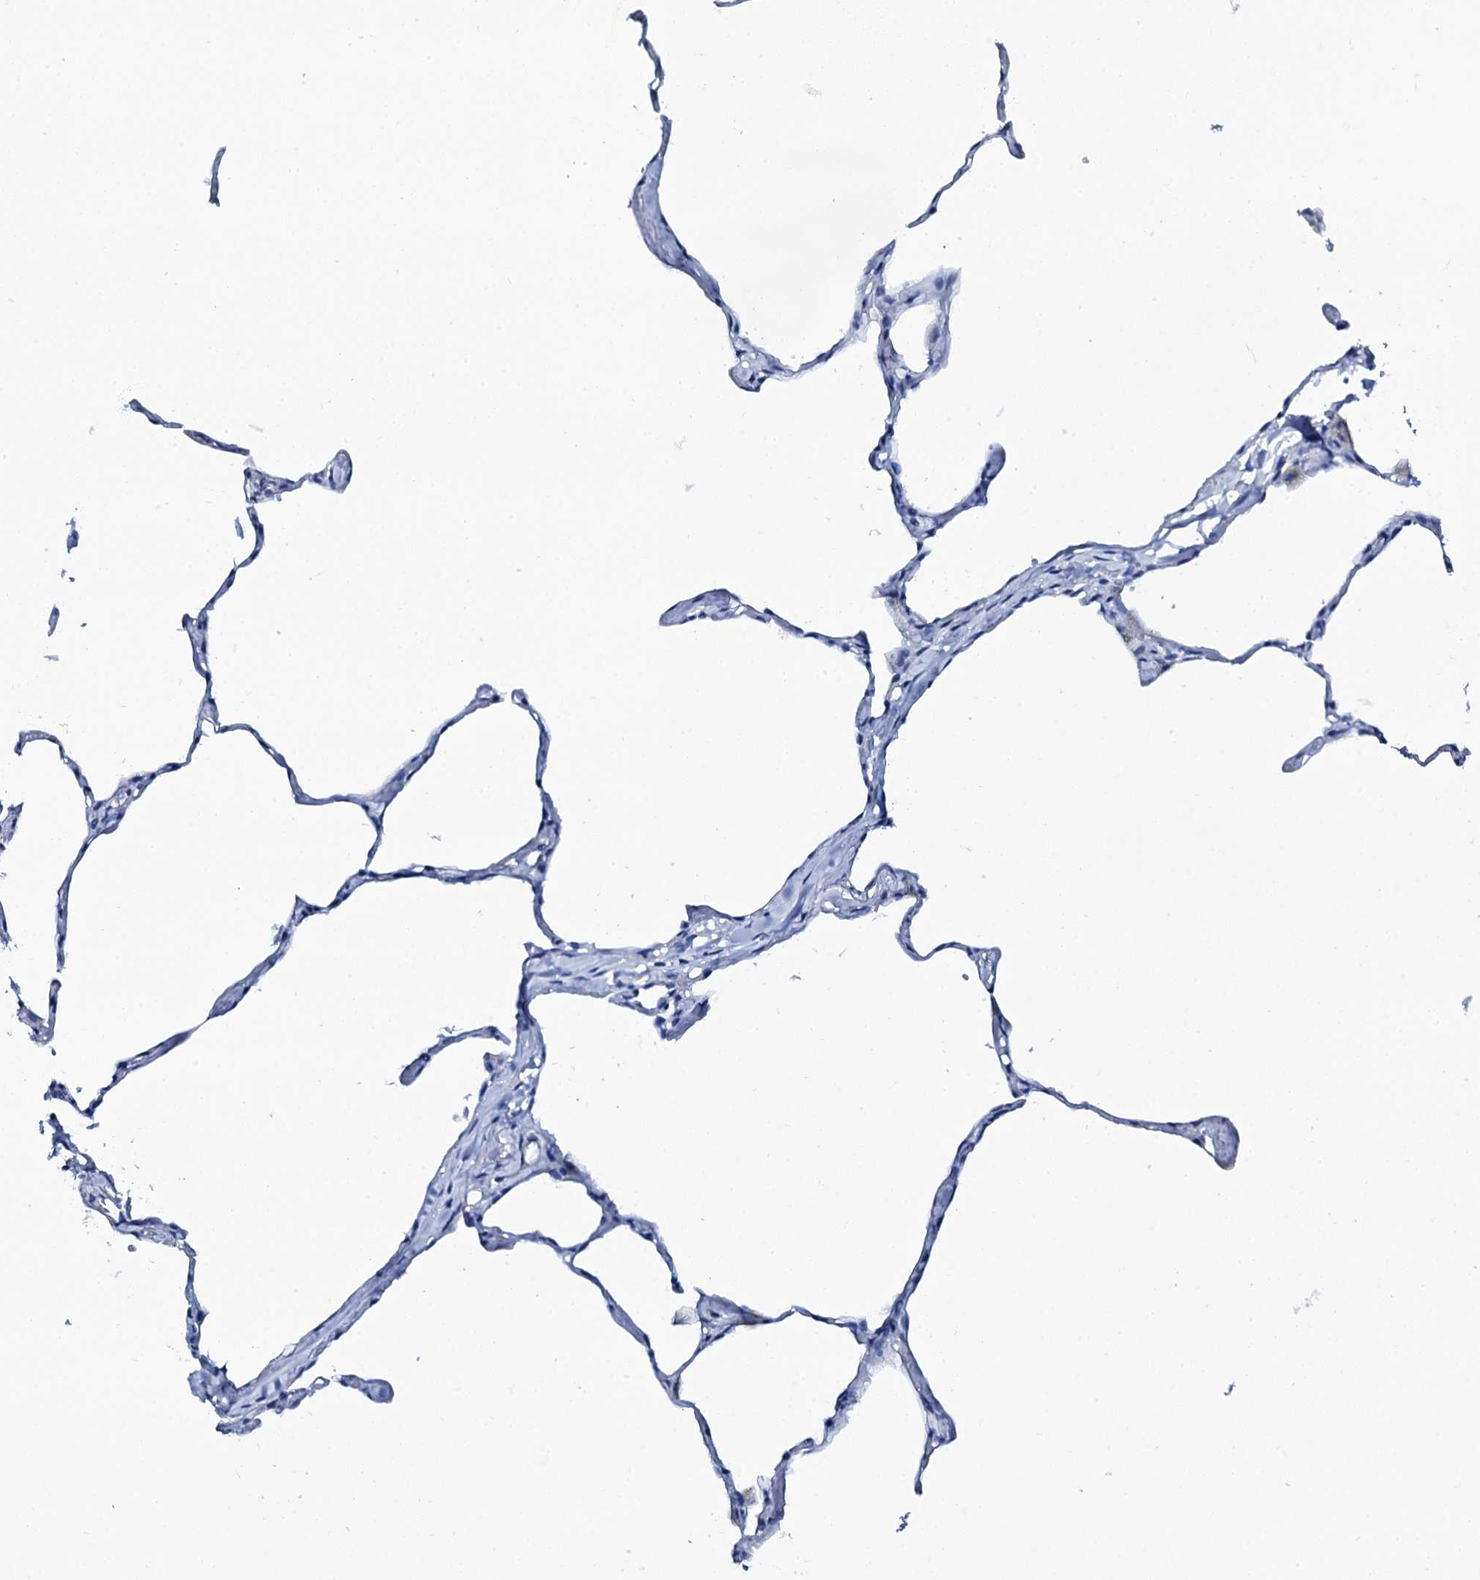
{"staining": {"intensity": "negative", "quantity": "none", "location": "none"}, "tissue": "lung", "cell_type": "Alveolar cells", "image_type": "normal", "snomed": [{"axis": "morphology", "description": "Normal tissue, NOS"}, {"axis": "topography", "description": "Lung"}], "caption": "Unremarkable lung was stained to show a protein in brown. There is no significant staining in alveolar cells. (DAB (3,3'-diaminobenzidine) IHC with hematoxylin counter stain).", "gene": "PTH", "patient": {"sex": "male", "age": 65}}